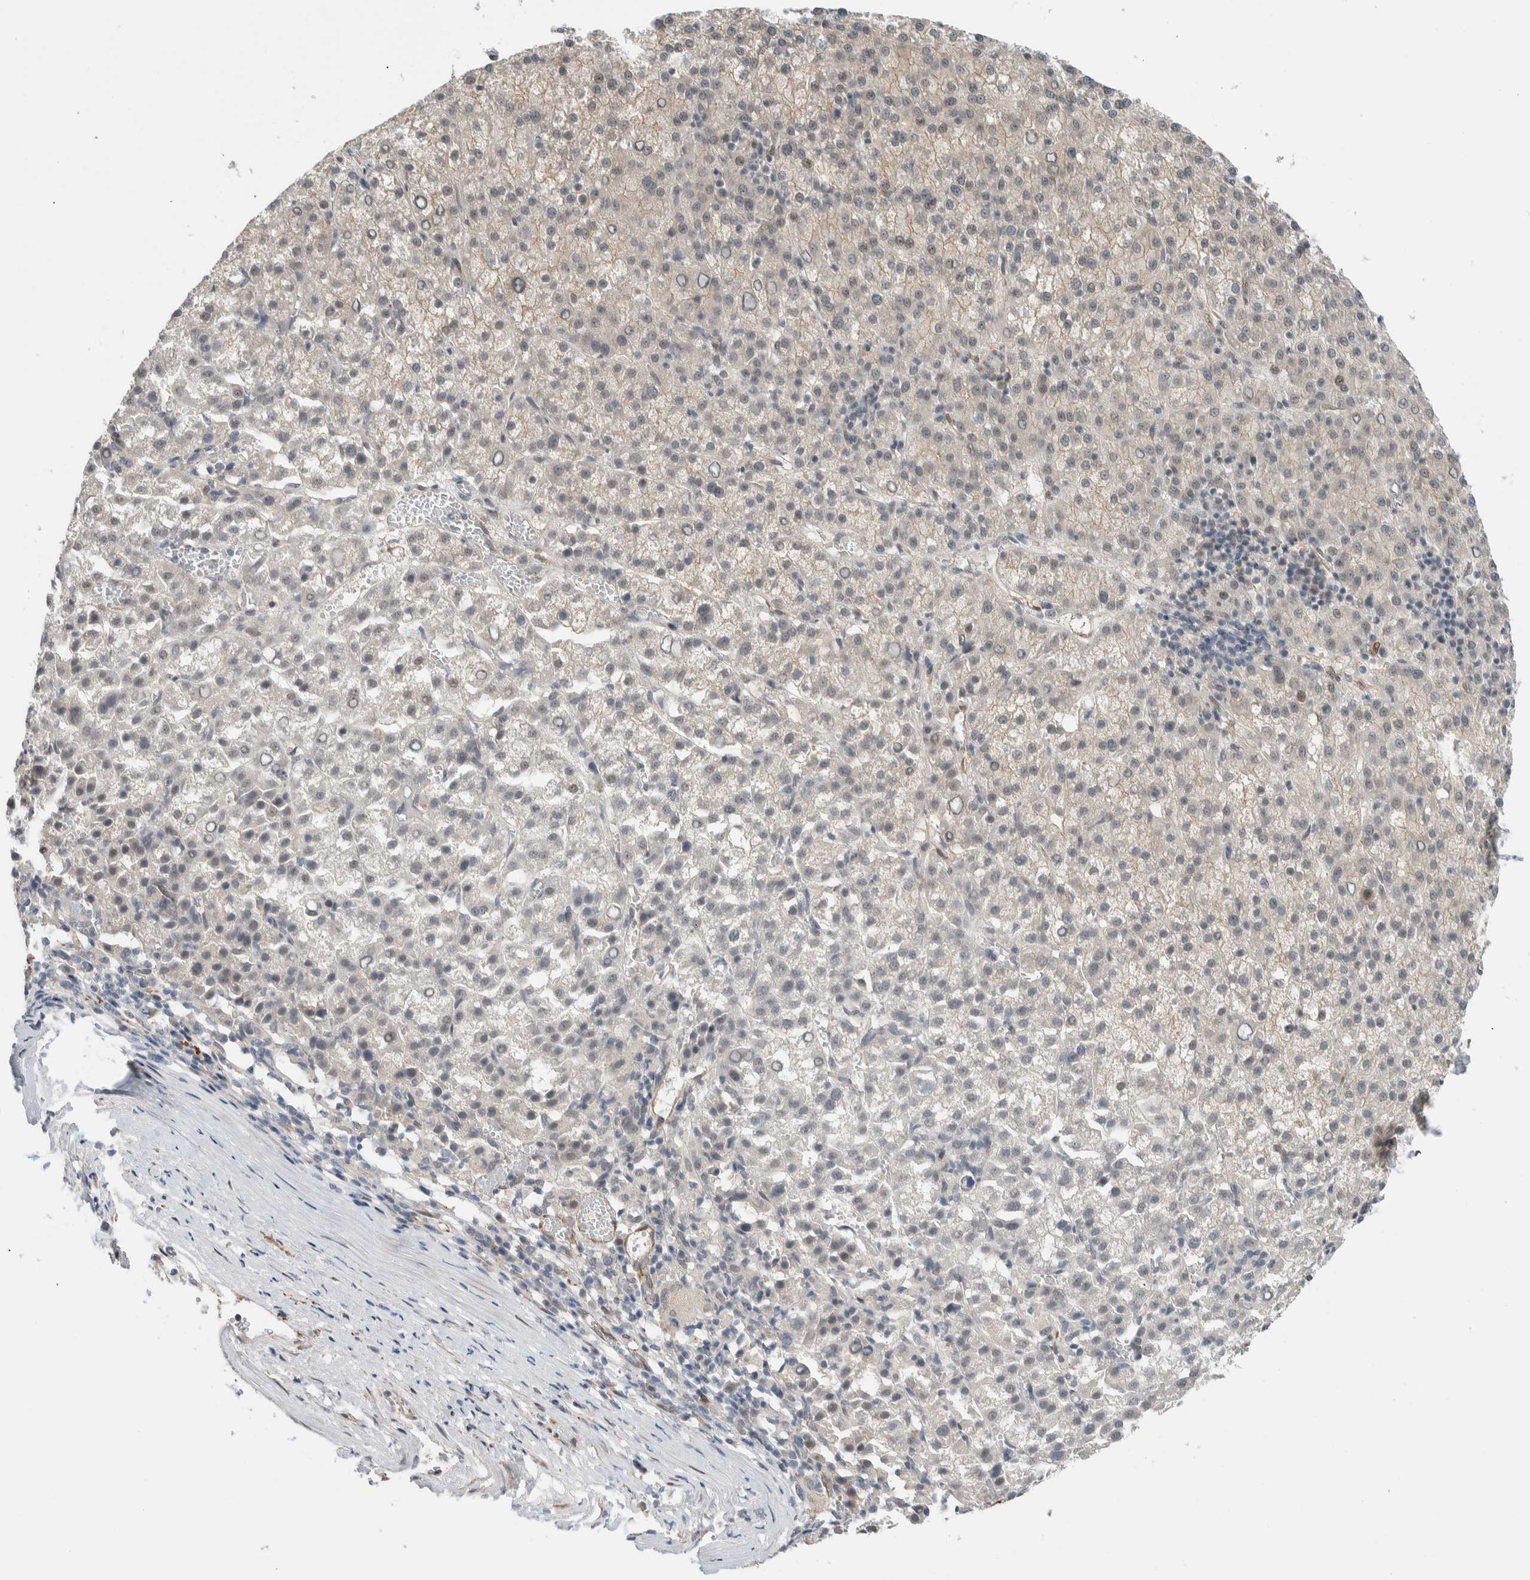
{"staining": {"intensity": "negative", "quantity": "none", "location": "none"}, "tissue": "liver cancer", "cell_type": "Tumor cells", "image_type": "cancer", "snomed": [{"axis": "morphology", "description": "Carcinoma, Hepatocellular, NOS"}, {"axis": "topography", "description": "Liver"}], "caption": "The micrograph demonstrates no staining of tumor cells in liver hepatocellular carcinoma.", "gene": "TNRC18", "patient": {"sex": "female", "age": 58}}